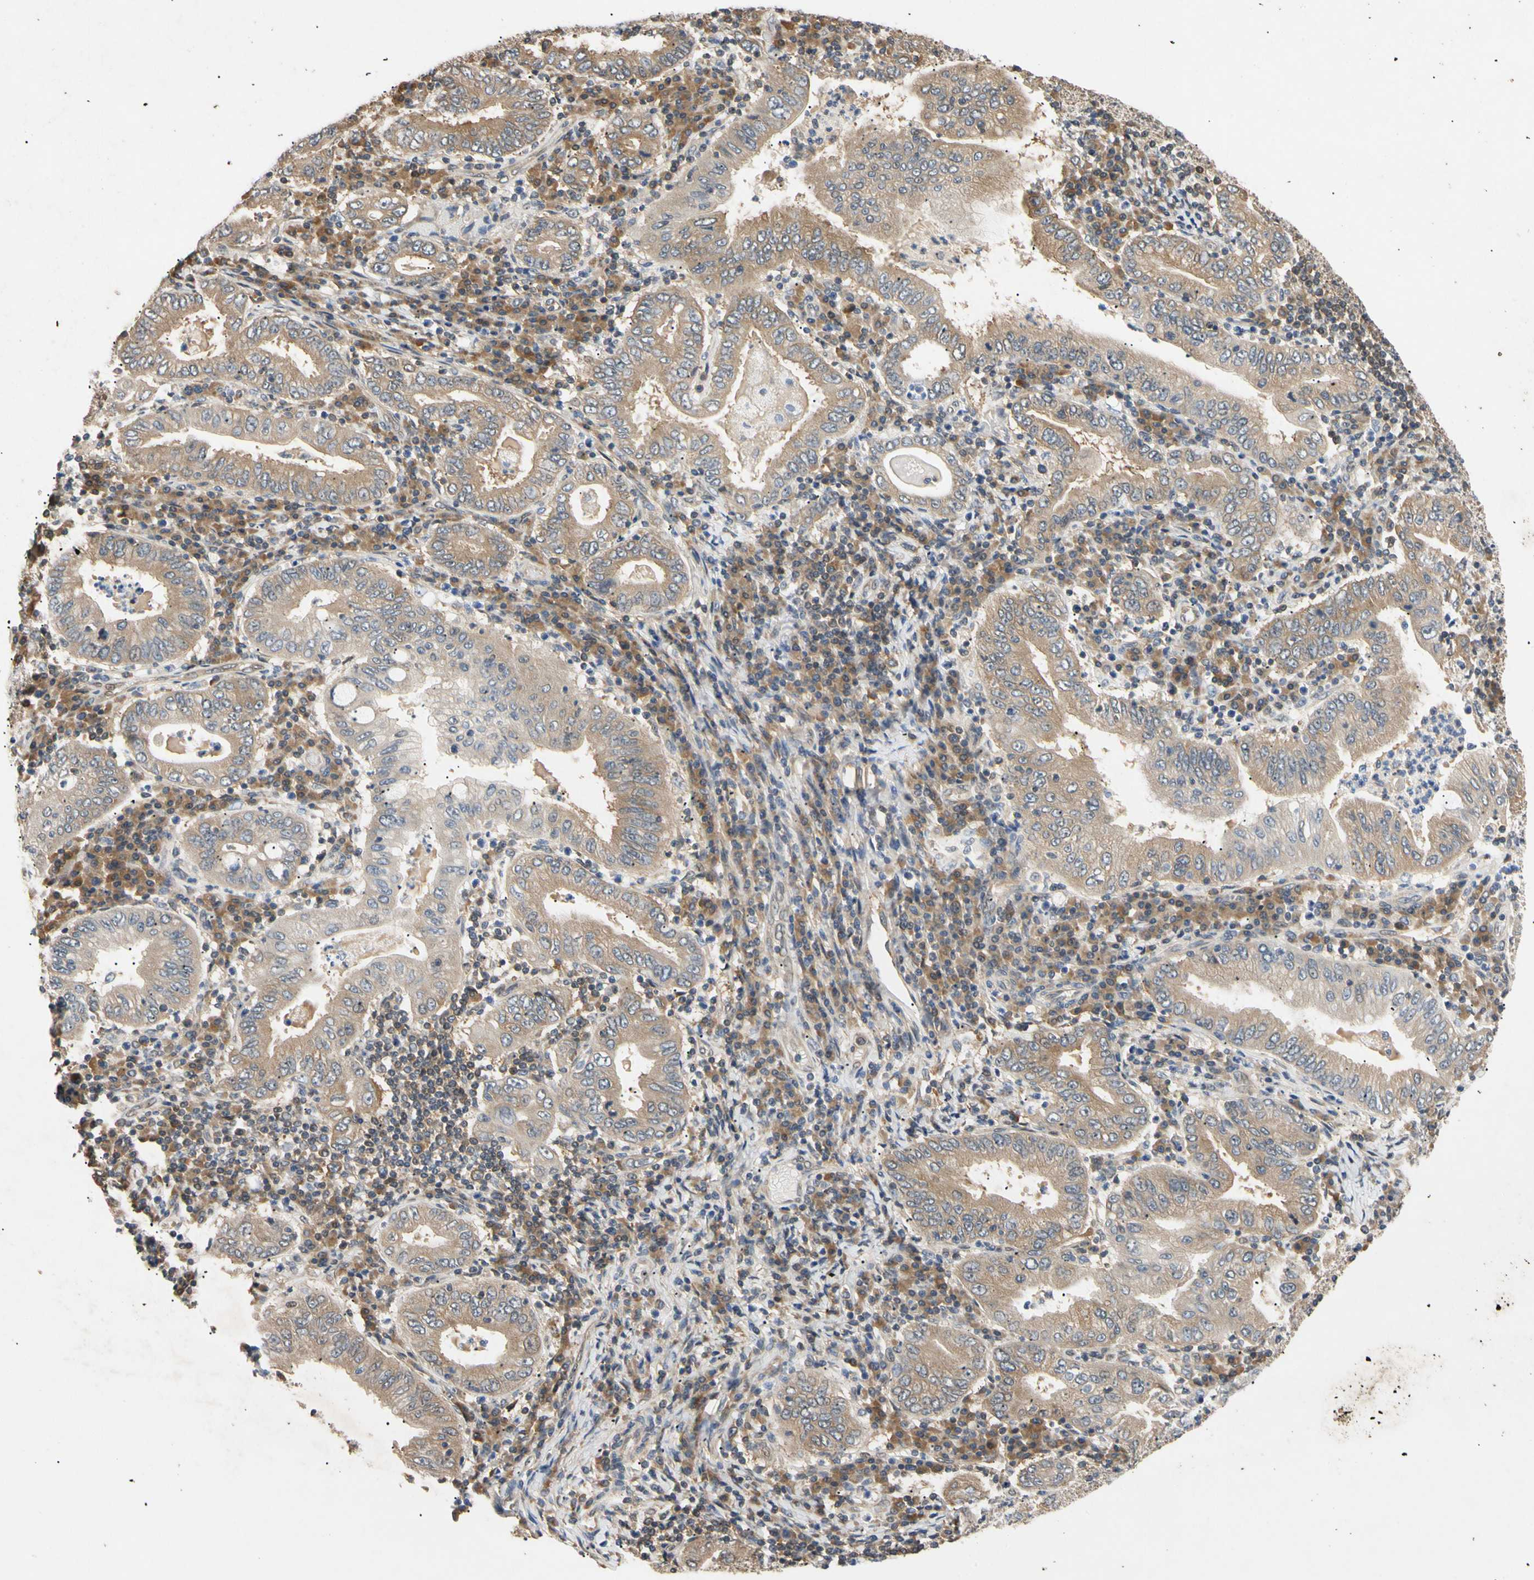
{"staining": {"intensity": "weak", "quantity": ">75%", "location": "cytoplasmic/membranous"}, "tissue": "stomach cancer", "cell_type": "Tumor cells", "image_type": "cancer", "snomed": [{"axis": "morphology", "description": "Normal tissue, NOS"}, {"axis": "morphology", "description": "Adenocarcinoma, NOS"}, {"axis": "topography", "description": "Esophagus"}, {"axis": "topography", "description": "Stomach, upper"}, {"axis": "topography", "description": "Peripheral nerve tissue"}], "caption": "This is a photomicrograph of immunohistochemistry (IHC) staining of stomach cancer (adenocarcinoma), which shows weak expression in the cytoplasmic/membranous of tumor cells.", "gene": "EIF1AX", "patient": {"sex": "male", "age": 62}}